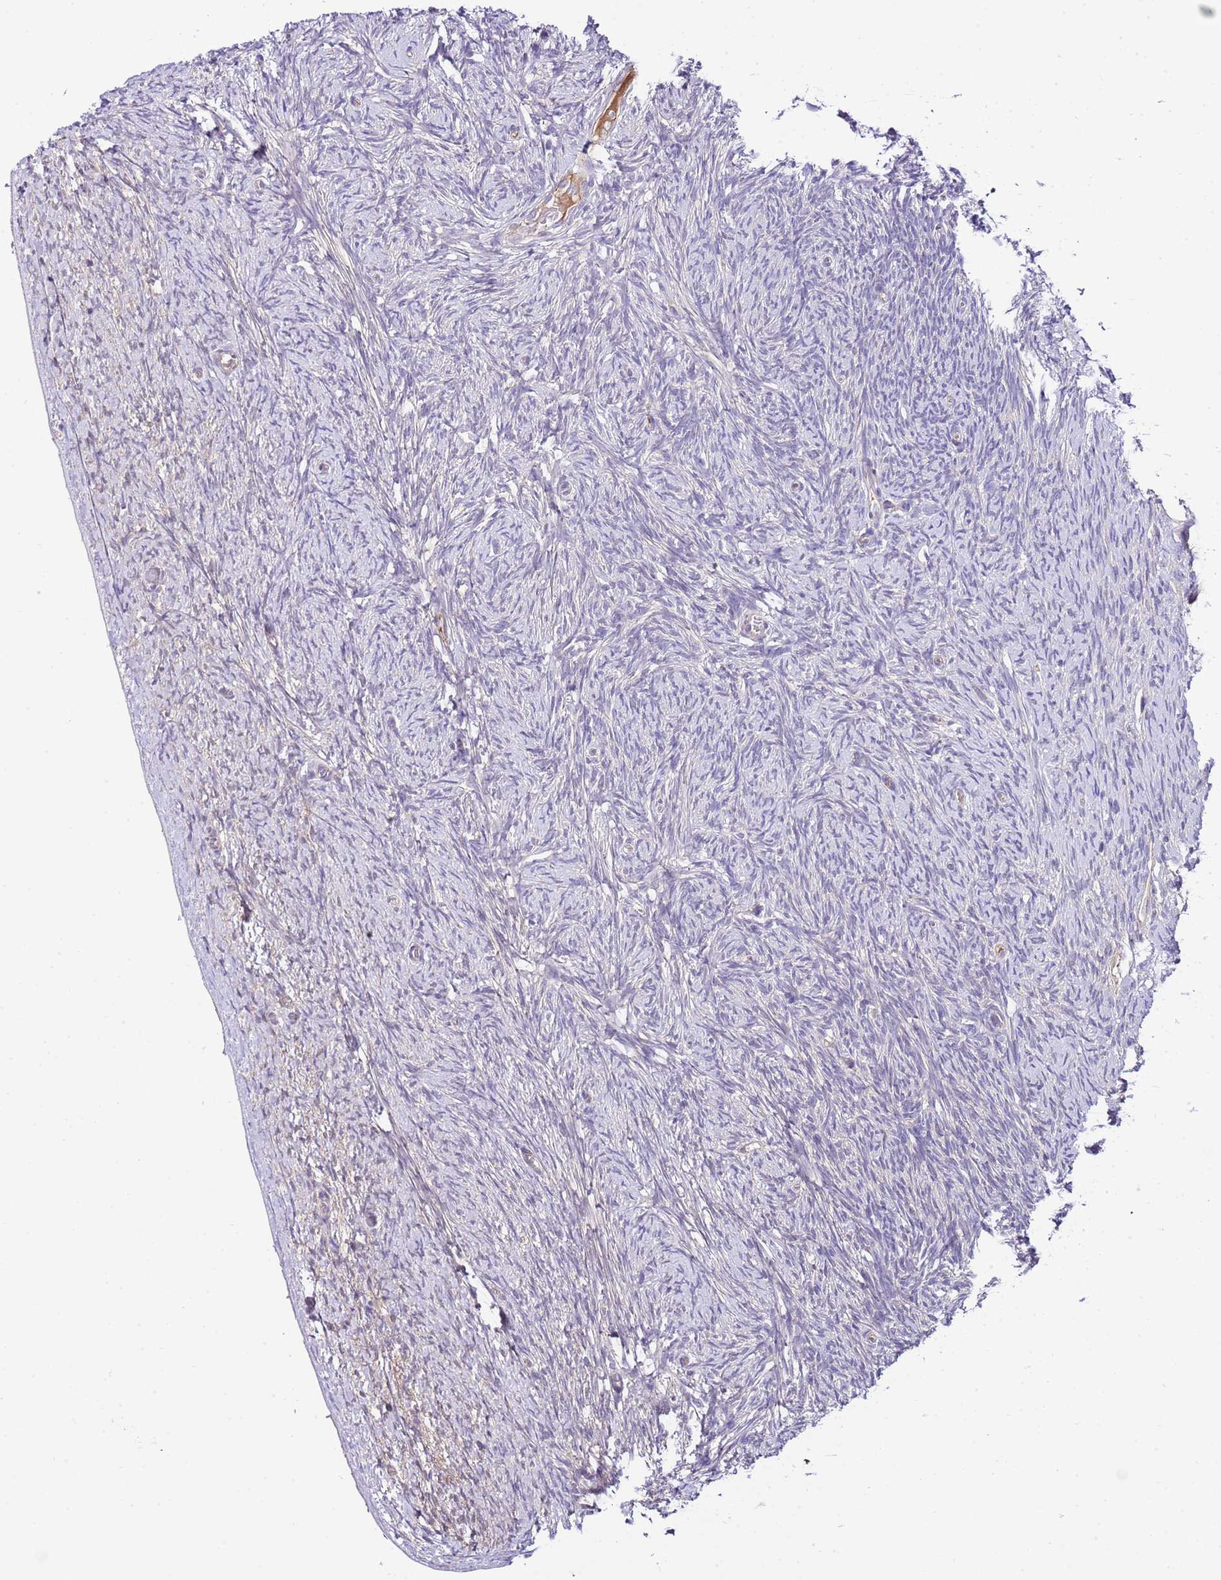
{"staining": {"intensity": "negative", "quantity": "none", "location": "none"}, "tissue": "ovary", "cell_type": "Ovarian stroma cells", "image_type": "normal", "snomed": [{"axis": "morphology", "description": "Normal tissue, NOS"}, {"axis": "topography", "description": "Ovary"}], "caption": "DAB (3,3'-diaminobenzidine) immunohistochemical staining of normal human ovary reveals no significant expression in ovarian stroma cells.", "gene": "DONSON", "patient": {"sex": "female", "age": 44}}